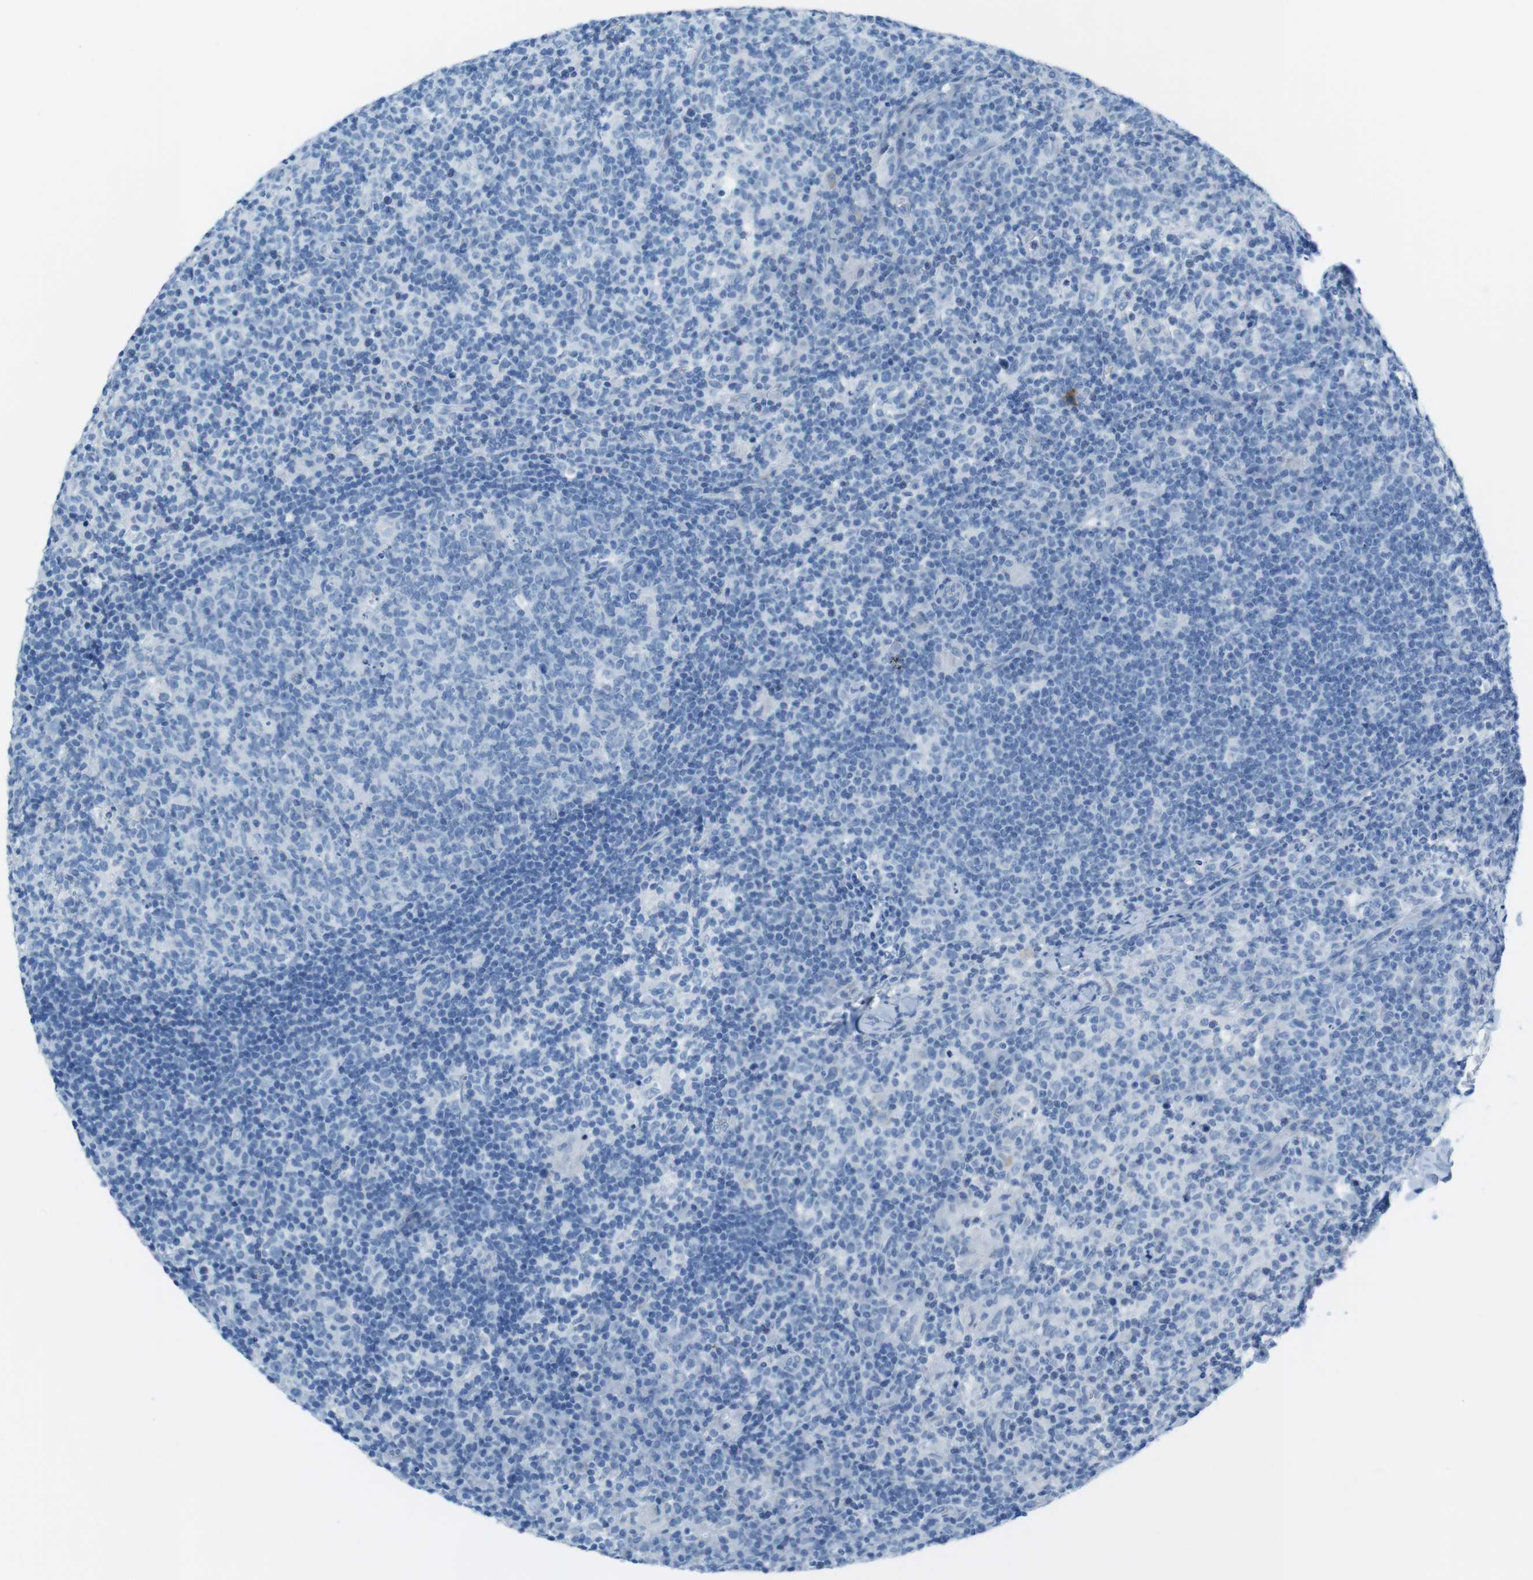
{"staining": {"intensity": "negative", "quantity": "none", "location": "none"}, "tissue": "lymph node", "cell_type": "Germinal center cells", "image_type": "normal", "snomed": [{"axis": "morphology", "description": "Normal tissue, NOS"}, {"axis": "morphology", "description": "Inflammation, NOS"}, {"axis": "topography", "description": "Lymph node"}], "caption": "Normal lymph node was stained to show a protein in brown. There is no significant staining in germinal center cells. (IHC, brightfield microscopy, high magnification).", "gene": "GAP43", "patient": {"sex": "male", "age": 55}}